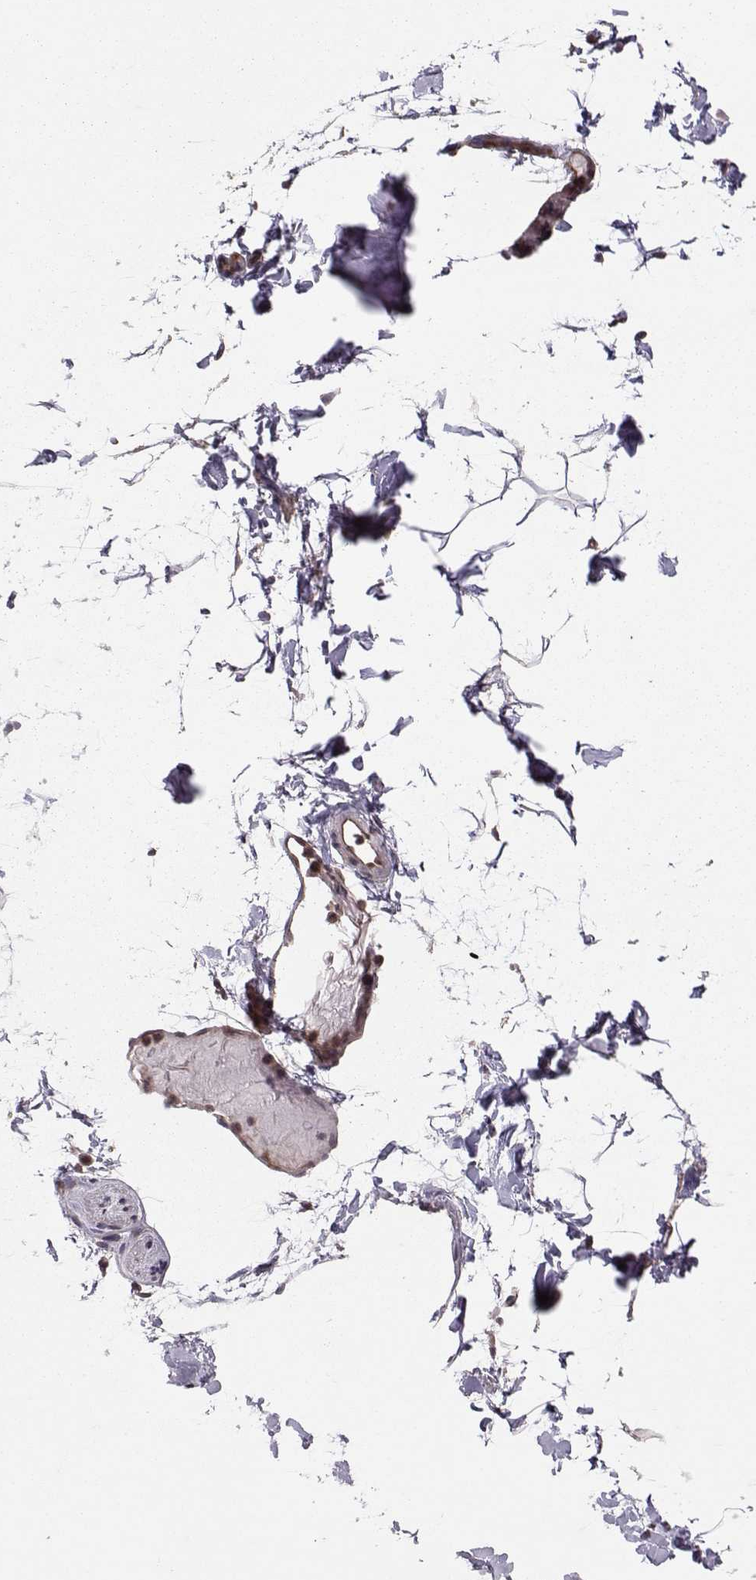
{"staining": {"intensity": "negative", "quantity": "none", "location": "none"}, "tissue": "adipose tissue", "cell_type": "Adipocytes", "image_type": "normal", "snomed": [{"axis": "morphology", "description": "Normal tissue, NOS"}, {"axis": "topography", "description": "Gallbladder"}, {"axis": "topography", "description": "Peripheral nerve tissue"}], "caption": "Immunohistochemistry image of normal adipose tissue stained for a protein (brown), which demonstrates no expression in adipocytes.", "gene": "PPP2R2A", "patient": {"sex": "female", "age": 45}}